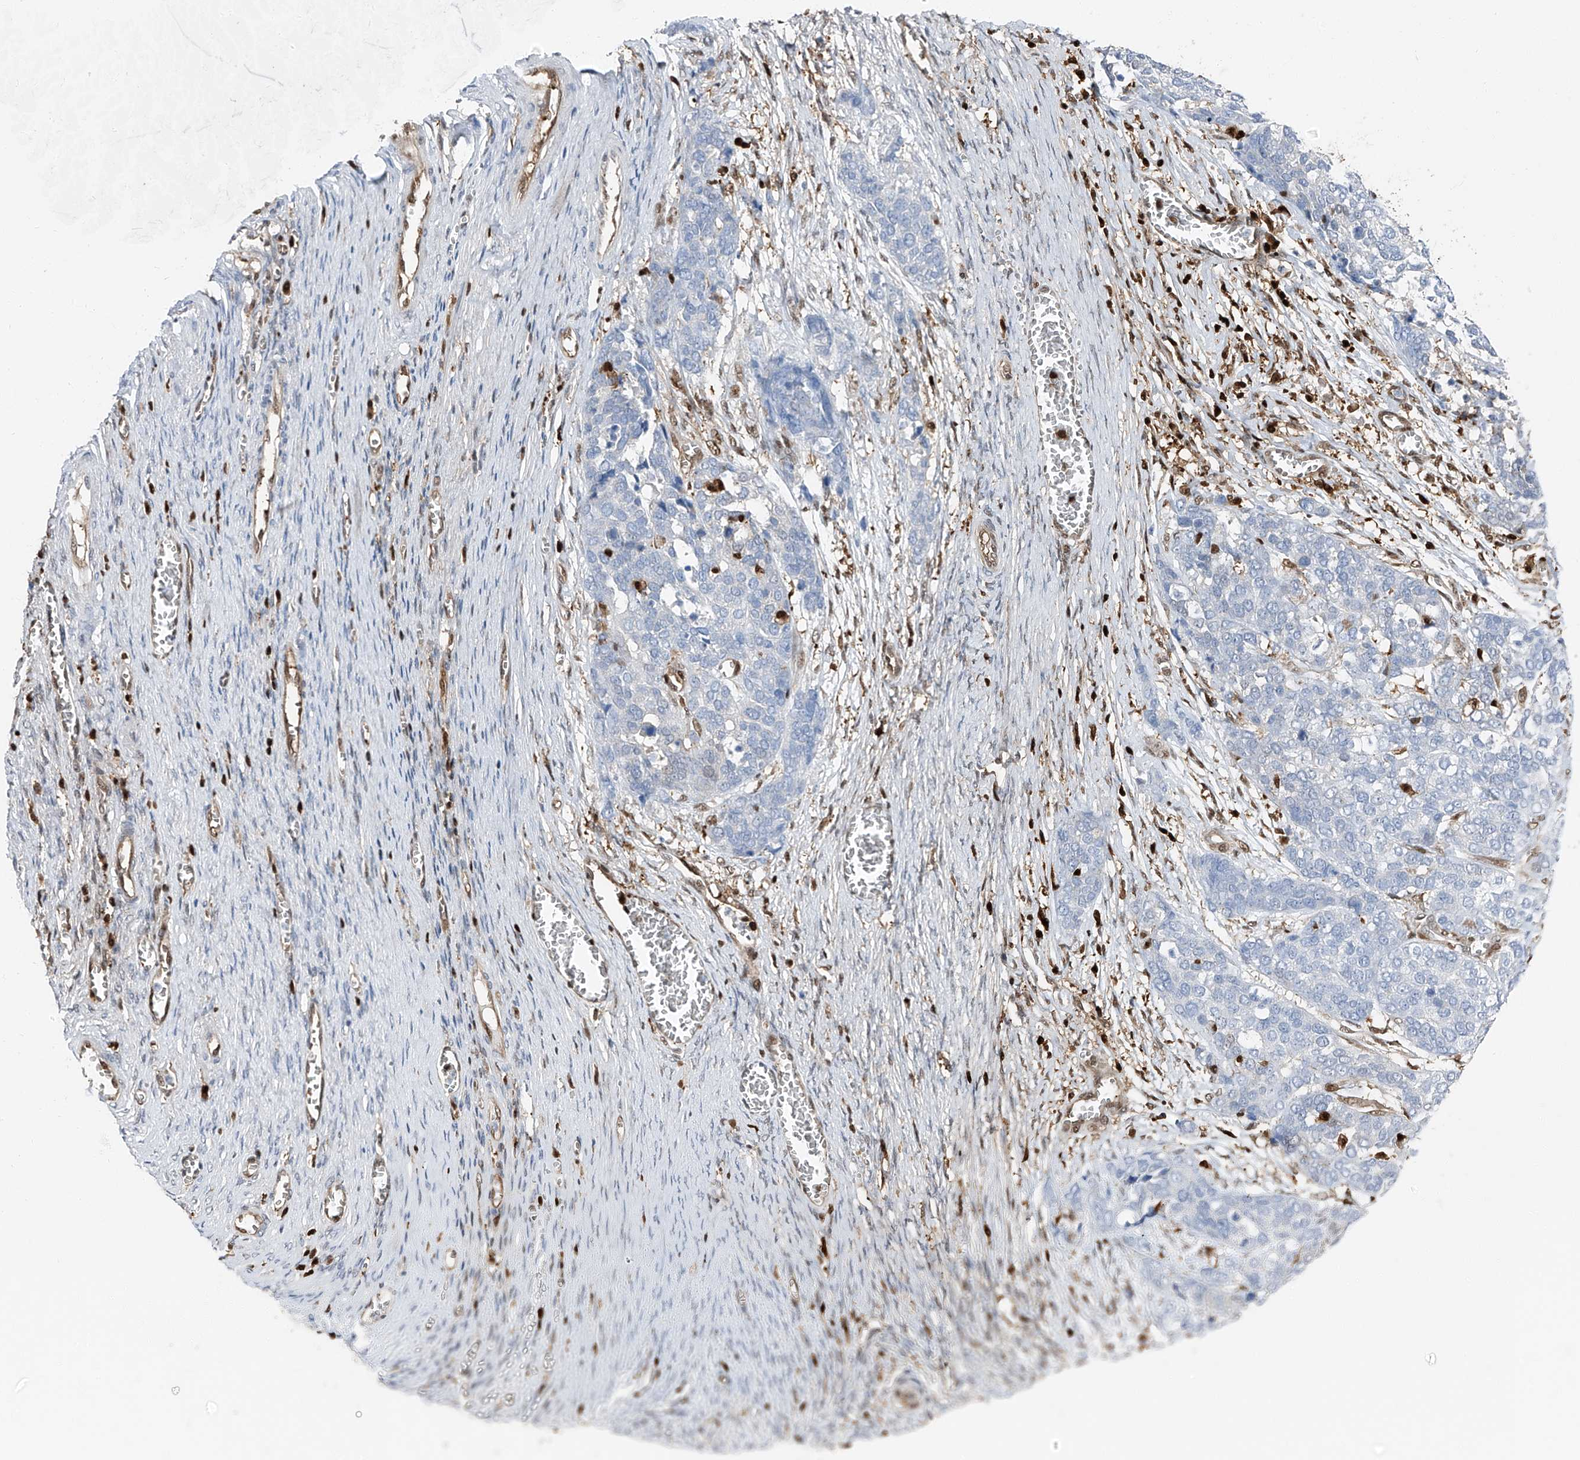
{"staining": {"intensity": "negative", "quantity": "none", "location": "none"}, "tissue": "ovarian cancer", "cell_type": "Tumor cells", "image_type": "cancer", "snomed": [{"axis": "morphology", "description": "Cystadenocarcinoma, serous, NOS"}, {"axis": "topography", "description": "Ovary"}], "caption": "This image is of ovarian cancer stained with immunohistochemistry to label a protein in brown with the nuclei are counter-stained blue. There is no staining in tumor cells. (Stains: DAB (3,3'-diaminobenzidine) immunohistochemistry (IHC) with hematoxylin counter stain, Microscopy: brightfield microscopy at high magnification).", "gene": "PSMB10", "patient": {"sex": "female", "age": 44}}